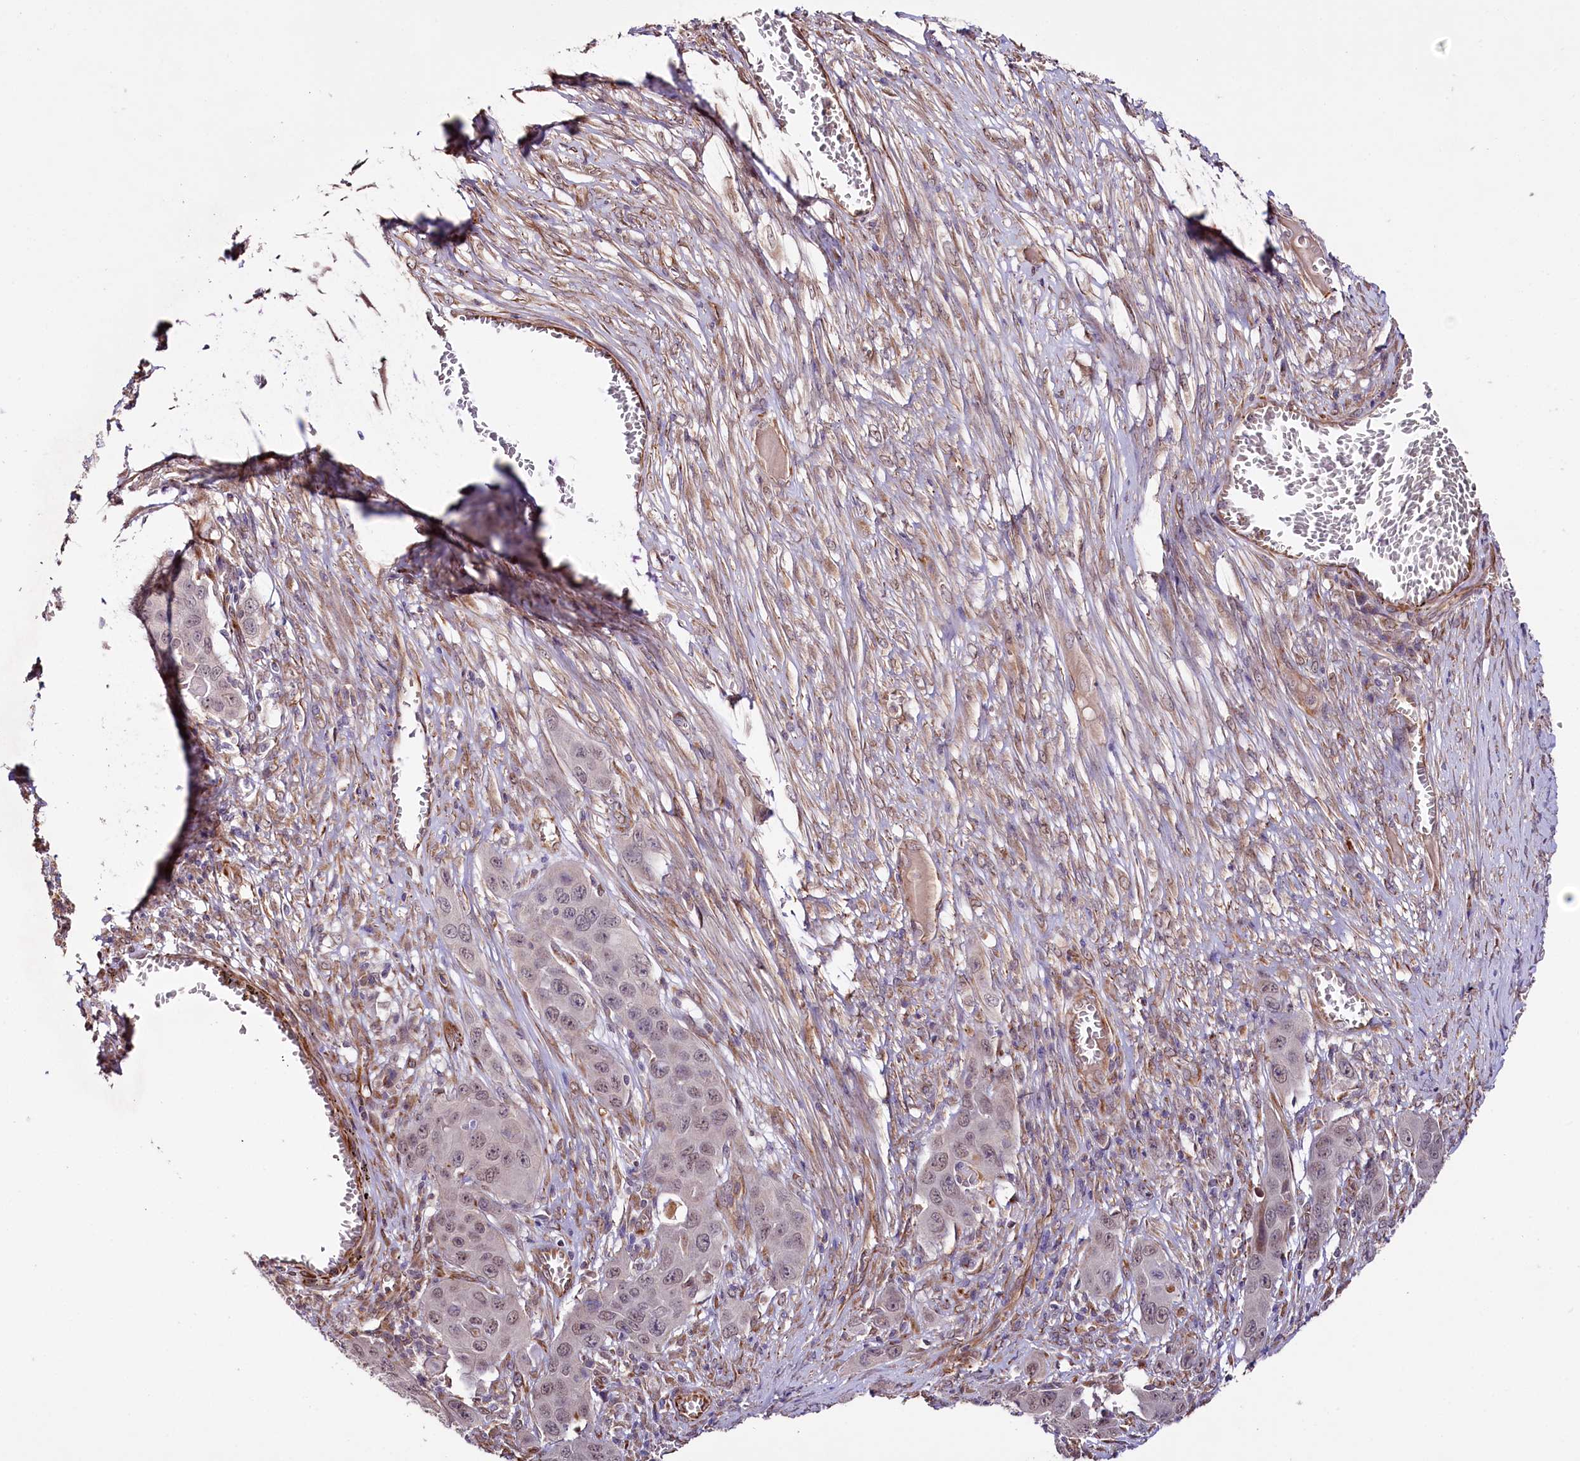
{"staining": {"intensity": "weak", "quantity": "25%-75%", "location": "nuclear"}, "tissue": "skin cancer", "cell_type": "Tumor cells", "image_type": "cancer", "snomed": [{"axis": "morphology", "description": "Squamous cell carcinoma, NOS"}, {"axis": "topography", "description": "Skin"}], "caption": "Skin cancer (squamous cell carcinoma) stained for a protein (brown) reveals weak nuclear positive staining in approximately 25%-75% of tumor cells.", "gene": "TTC12", "patient": {"sex": "male", "age": 55}}